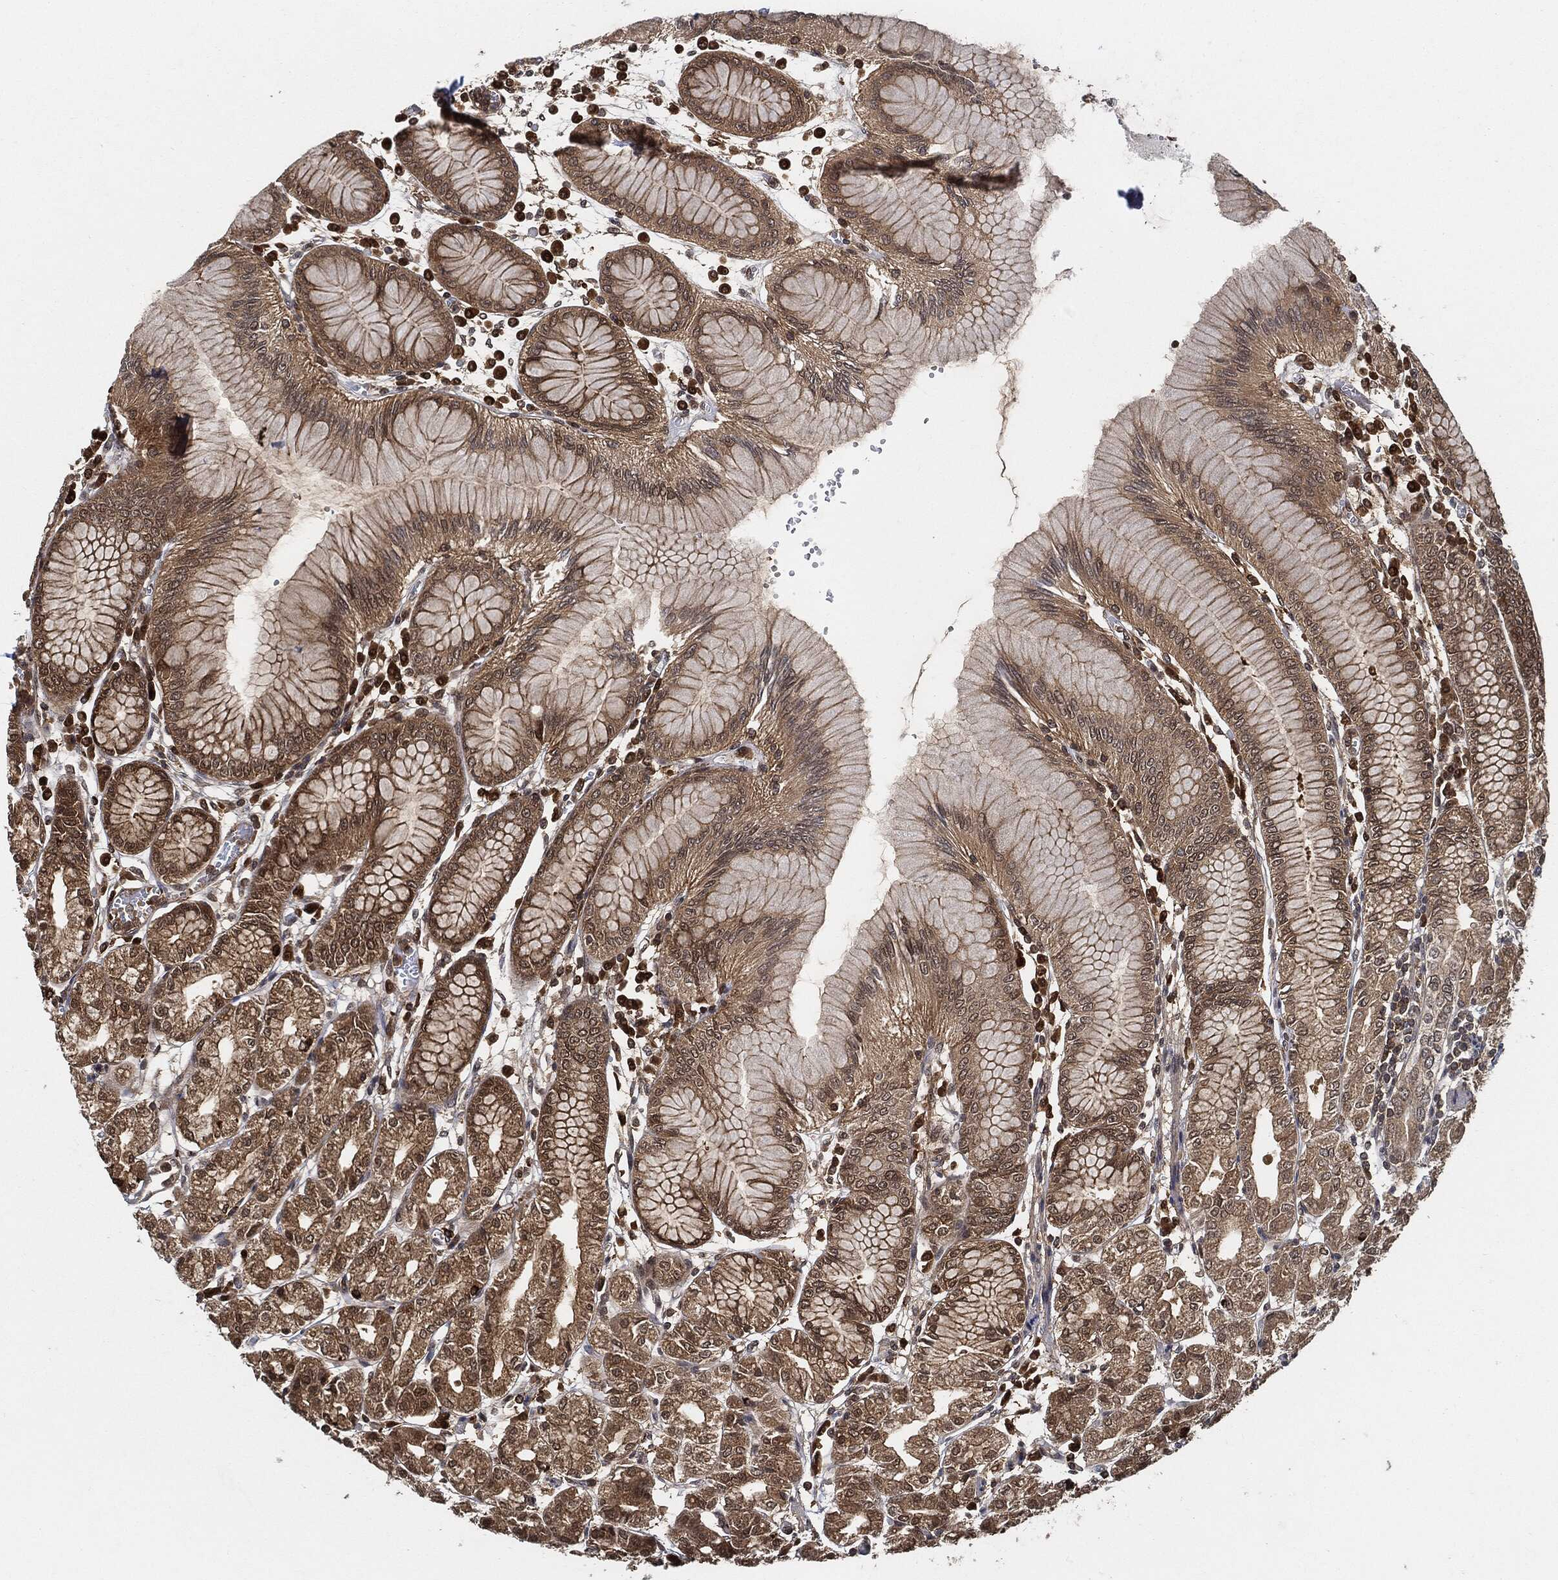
{"staining": {"intensity": "moderate", "quantity": "25%-75%", "location": "cytoplasmic/membranous,nuclear"}, "tissue": "stomach", "cell_type": "Glandular cells", "image_type": "normal", "snomed": [{"axis": "morphology", "description": "Normal tissue, NOS"}, {"axis": "topography", "description": "Skeletal muscle"}, {"axis": "topography", "description": "Stomach"}], "caption": "Immunohistochemical staining of normal human stomach exhibits moderate cytoplasmic/membranous,nuclear protein staining in approximately 25%-75% of glandular cells. (DAB (3,3'-diaminobenzidine) IHC, brown staining for protein, blue staining for nuclei).", "gene": "CUTA", "patient": {"sex": "female", "age": 57}}